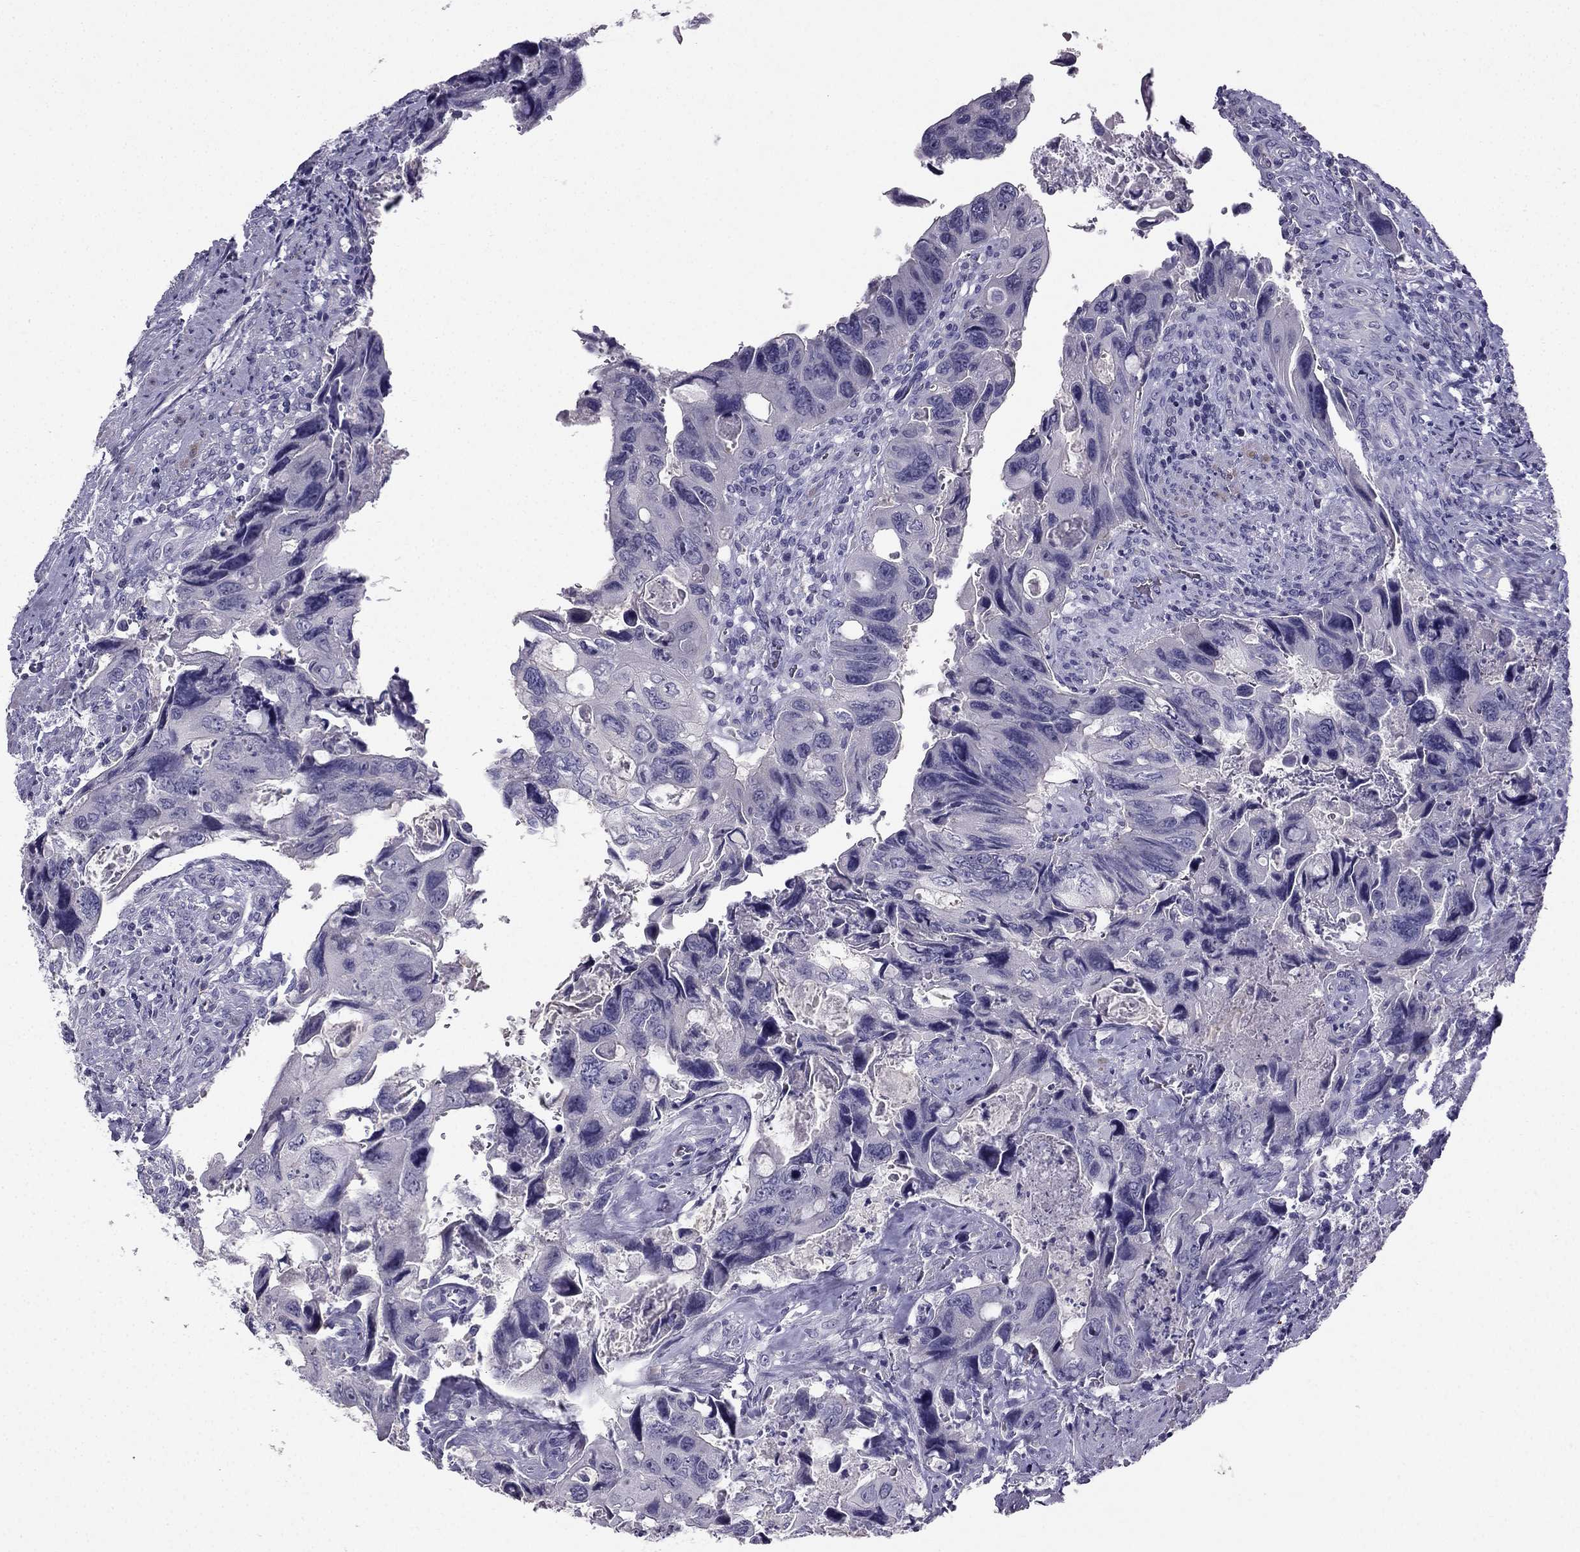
{"staining": {"intensity": "negative", "quantity": "none", "location": "none"}, "tissue": "colorectal cancer", "cell_type": "Tumor cells", "image_type": "cancer", "snomed": [{"axis": "morphology", "description": "Adenocarcinoma, NOS"}, {"axis": "topography", "description": "Rectum"}], "caption": "Micrograph shows no significant protein staining in tumor cells of adenocarcinoma (colorectal).", "gene": "LMTK3", "patient": {"sex": "male", "age": 62}}